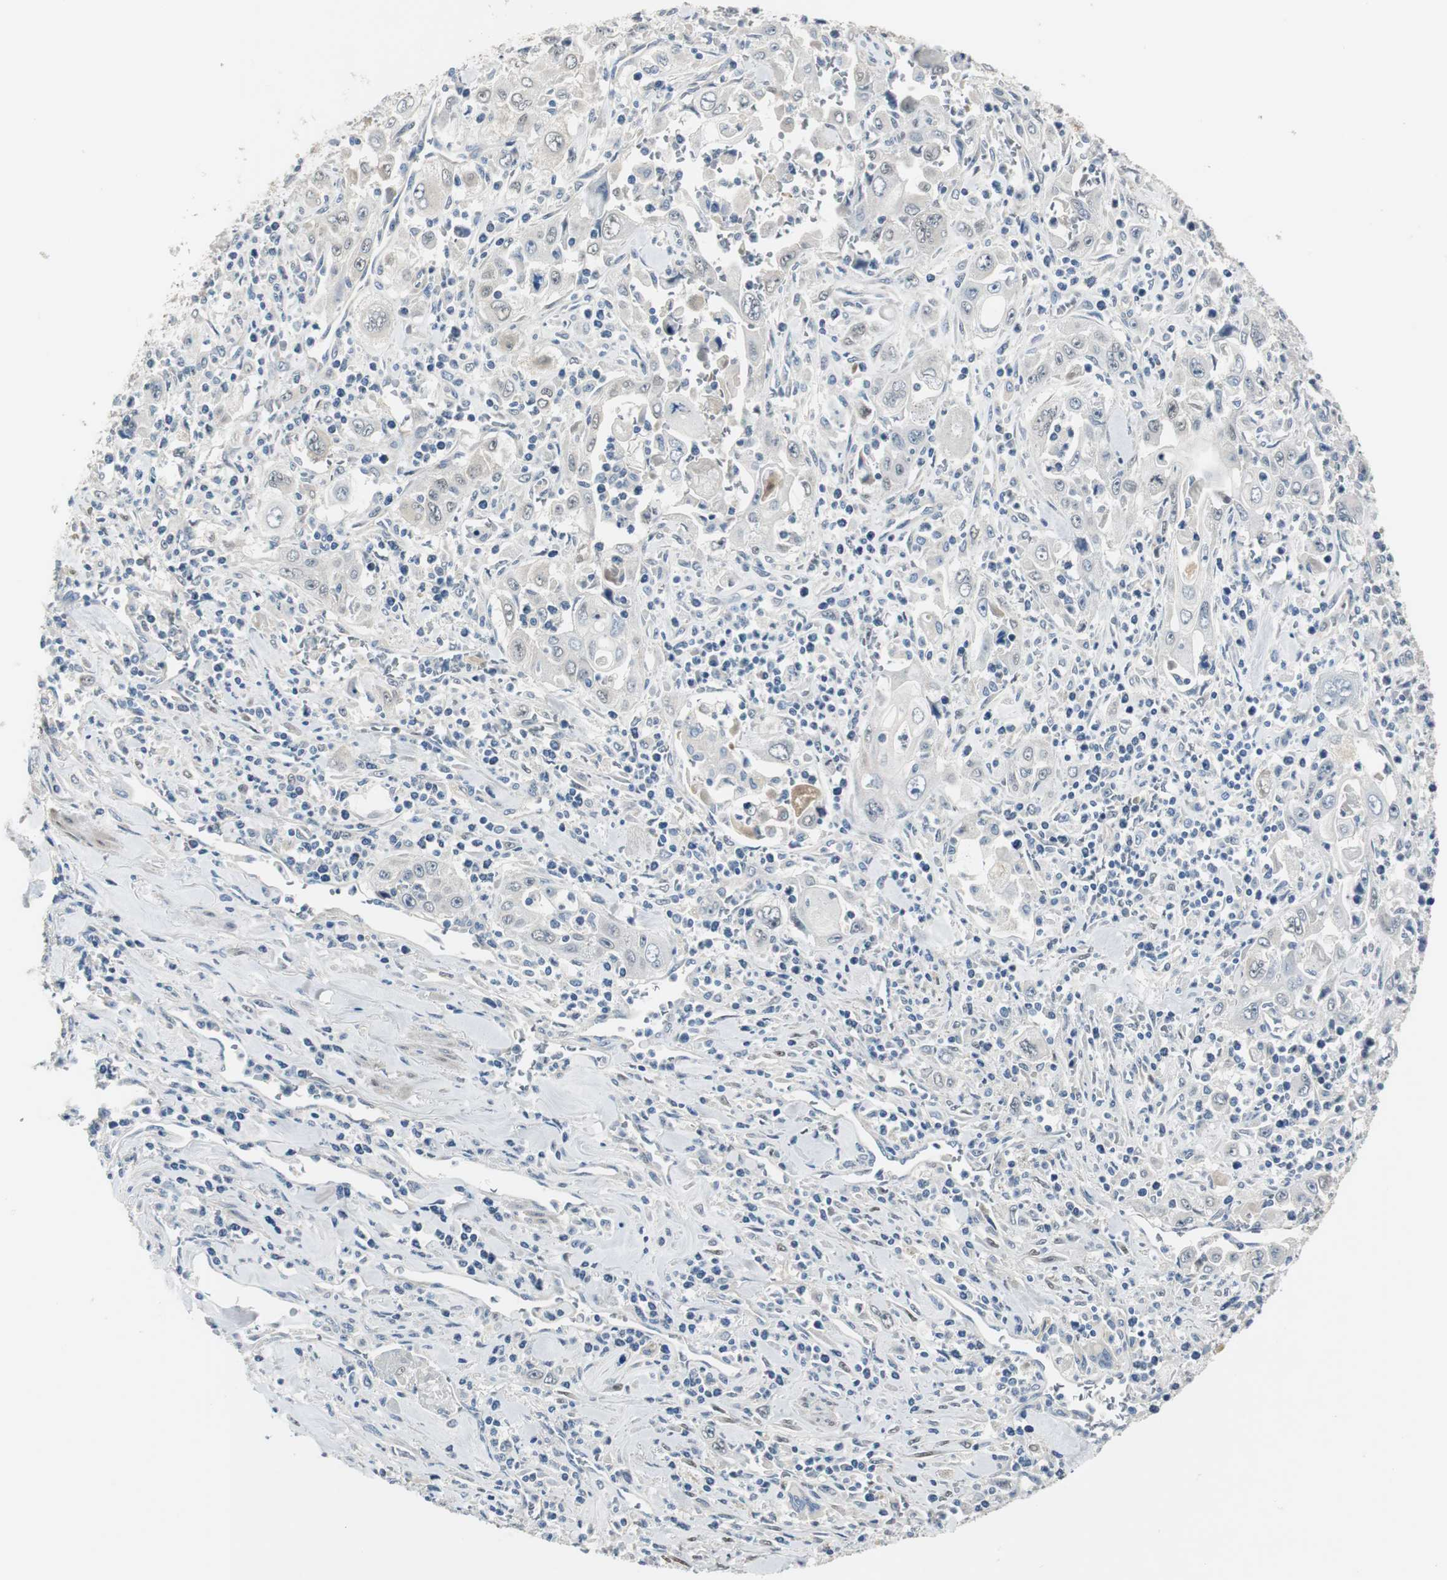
{"staining": {"intensity": "negative", "quantity": "none", "location": "none"}, "tissue": "pancreatic cancer", "cell_type": "Tumor cells", "image_type": "cancer", "snomed": [{"axis": "morphology", "description": "Adenocarcinoma, NOS"}, {"axis": "topography", "description": "Pancreas"}], "caption": "A high-resolution image shows immunohistochemistry (IHC) staining of pancreatic cancer, which reveals no significant expression in tumor cells. (DAB (3,3'-diaminobenzidine) IHC, high magnification).", "gene": "FHL2", "patient": {"sex": "male", "age": 70}}